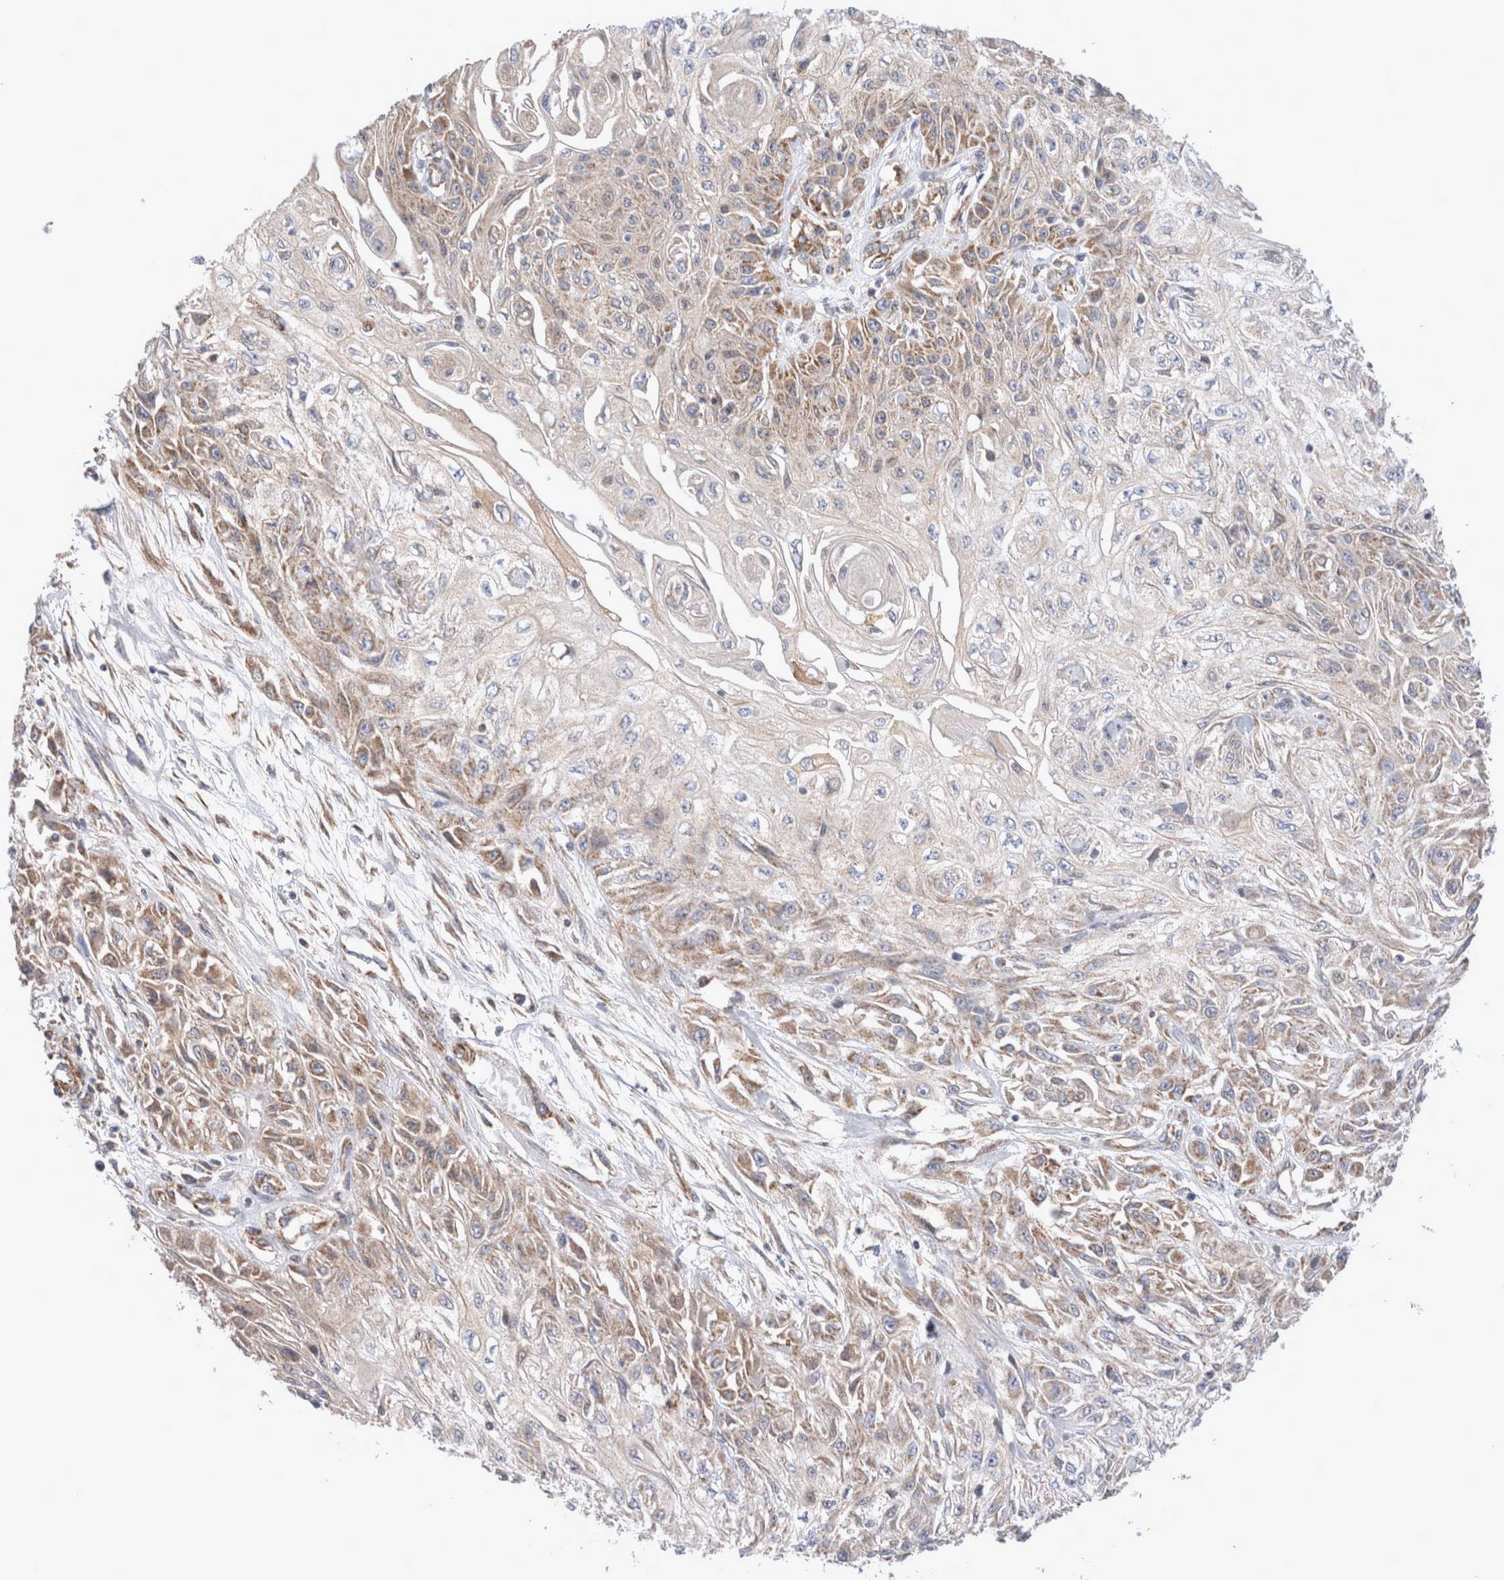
{"staining": {"intensity": "moderate", "quantity": "25%-75%", "location": "cytoplasmic/membranous"}, "tissue": "skin cancer", "cell_type": "Tumor cells", "image_type": "cancer", "snomed": [{"axis": "morphology", "description": "Squamous cell carcinoma, NOS"}, {"axis": "morphology", "description": "Squamous cell carcinoma, metastatic, NOS"}, {"axis": "topography", "description": "Skin"}, {"axis": "topography", "description": "Lymph node"}], "caption": "High-power microscopy captured an immunohistochemistry (IHC) histopathology image of skin cancer (squamous cell carcinoma), revealing moderate cytoplasmic/membranous positivity in about 25%-75% of tumor cells. Immunohistochemistry stains the protein in brown and the nuclei are stained blue.", "gene": "MRPS28", "patient": {"sex": "male", "age": 75}}